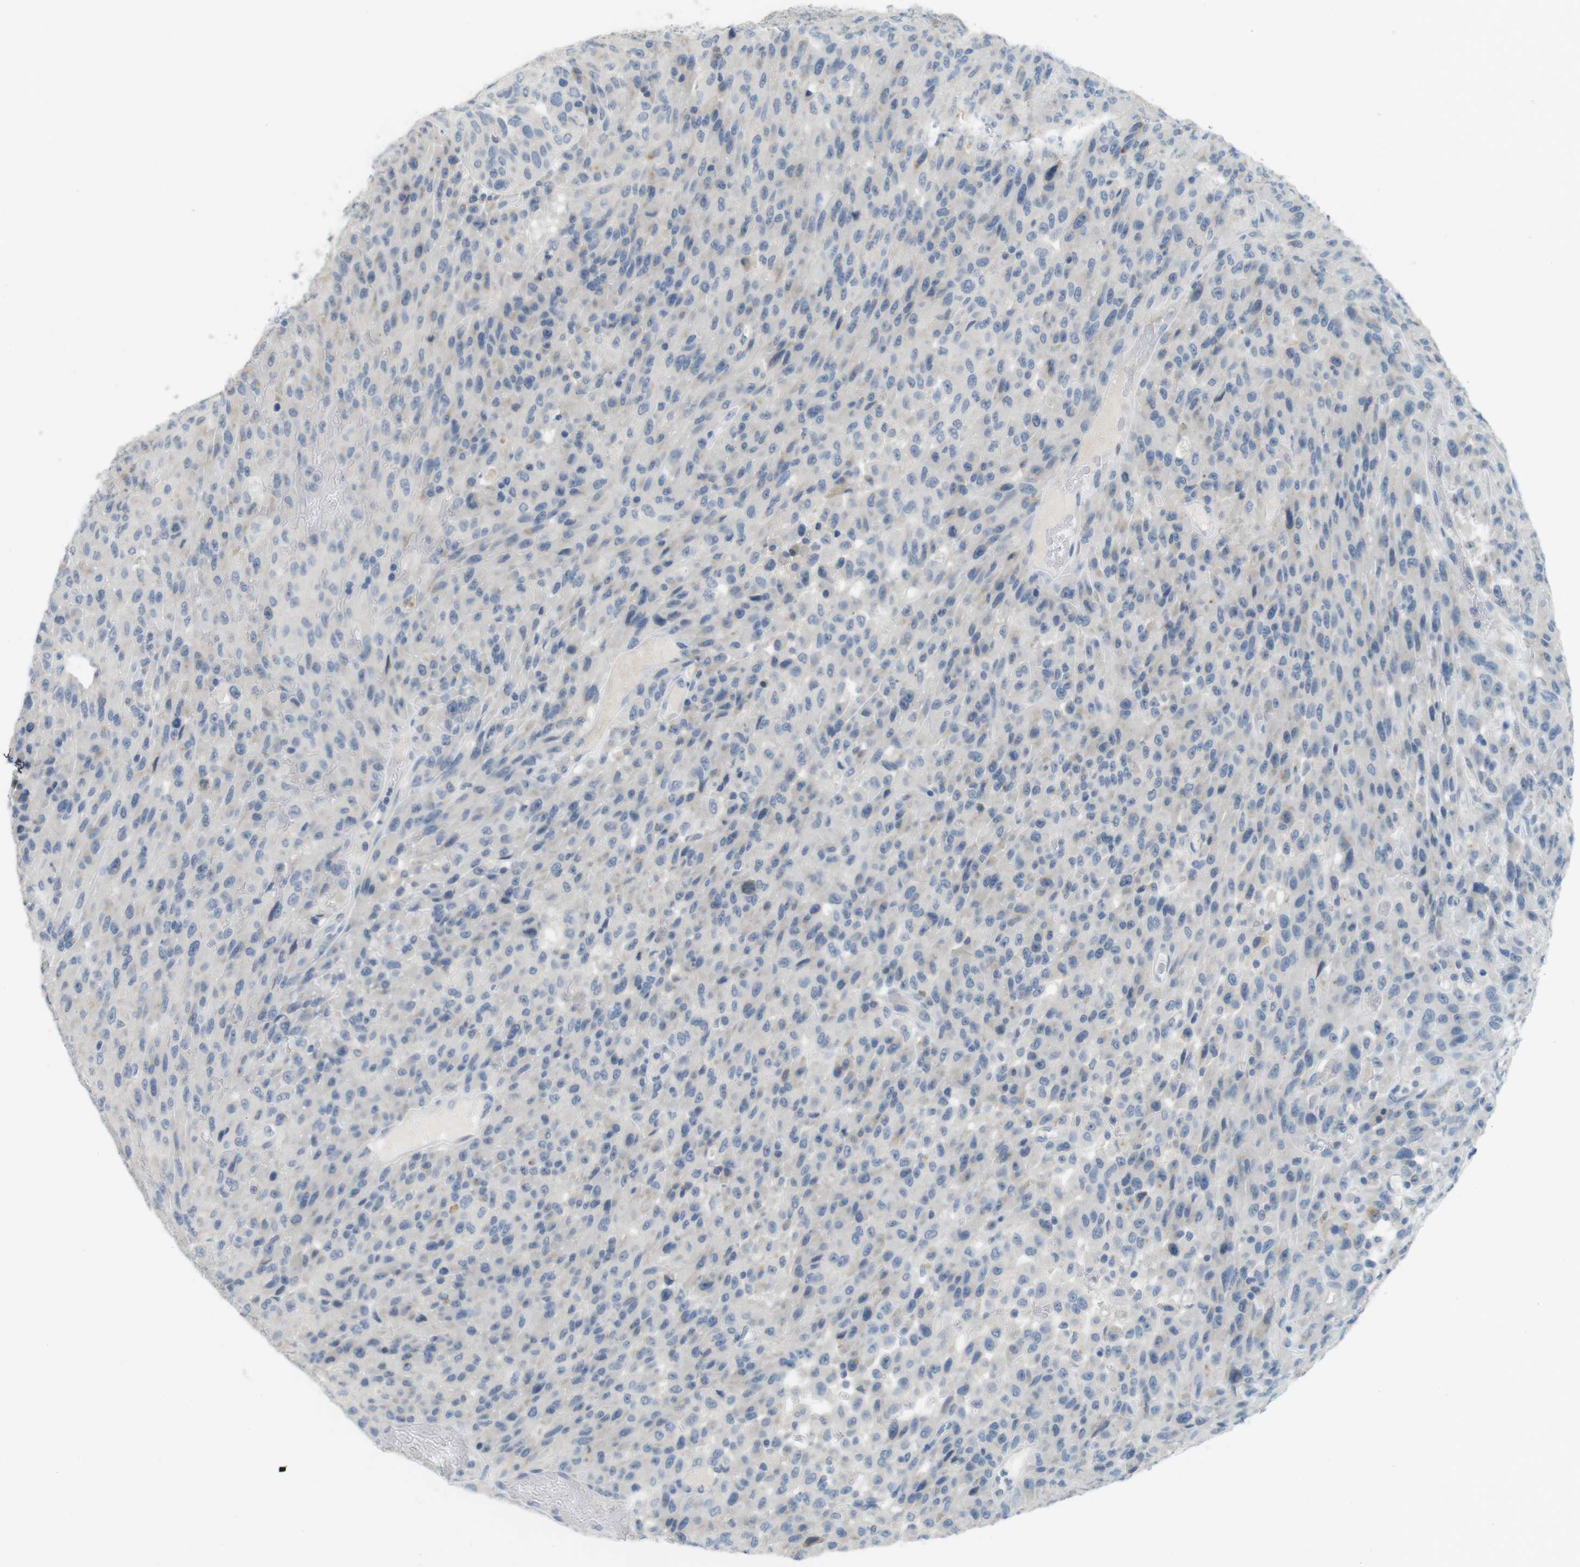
{"staining": {"intensity": "negative", "quantity": "none", "location": "none"}, "tissue": "urothelial cancer", "cell_type": "Tumor cells", "image_type": "cancer", "snomed": [{"axis": "morphology", "description": "Urothelial carcinoma, High grade"}, {"axis": "topography", "description": "Urinary bladder"}], "caption": "Tumor cells show no significant staining in urothelial carcinoma (high-grade). (Brightfield microscopy of DAB (3,3'-diaminobenzidine) immunohistochemistry at high magnification).", "gene": "MUC5B", "patient": {"sex": "male", "age": 66}}